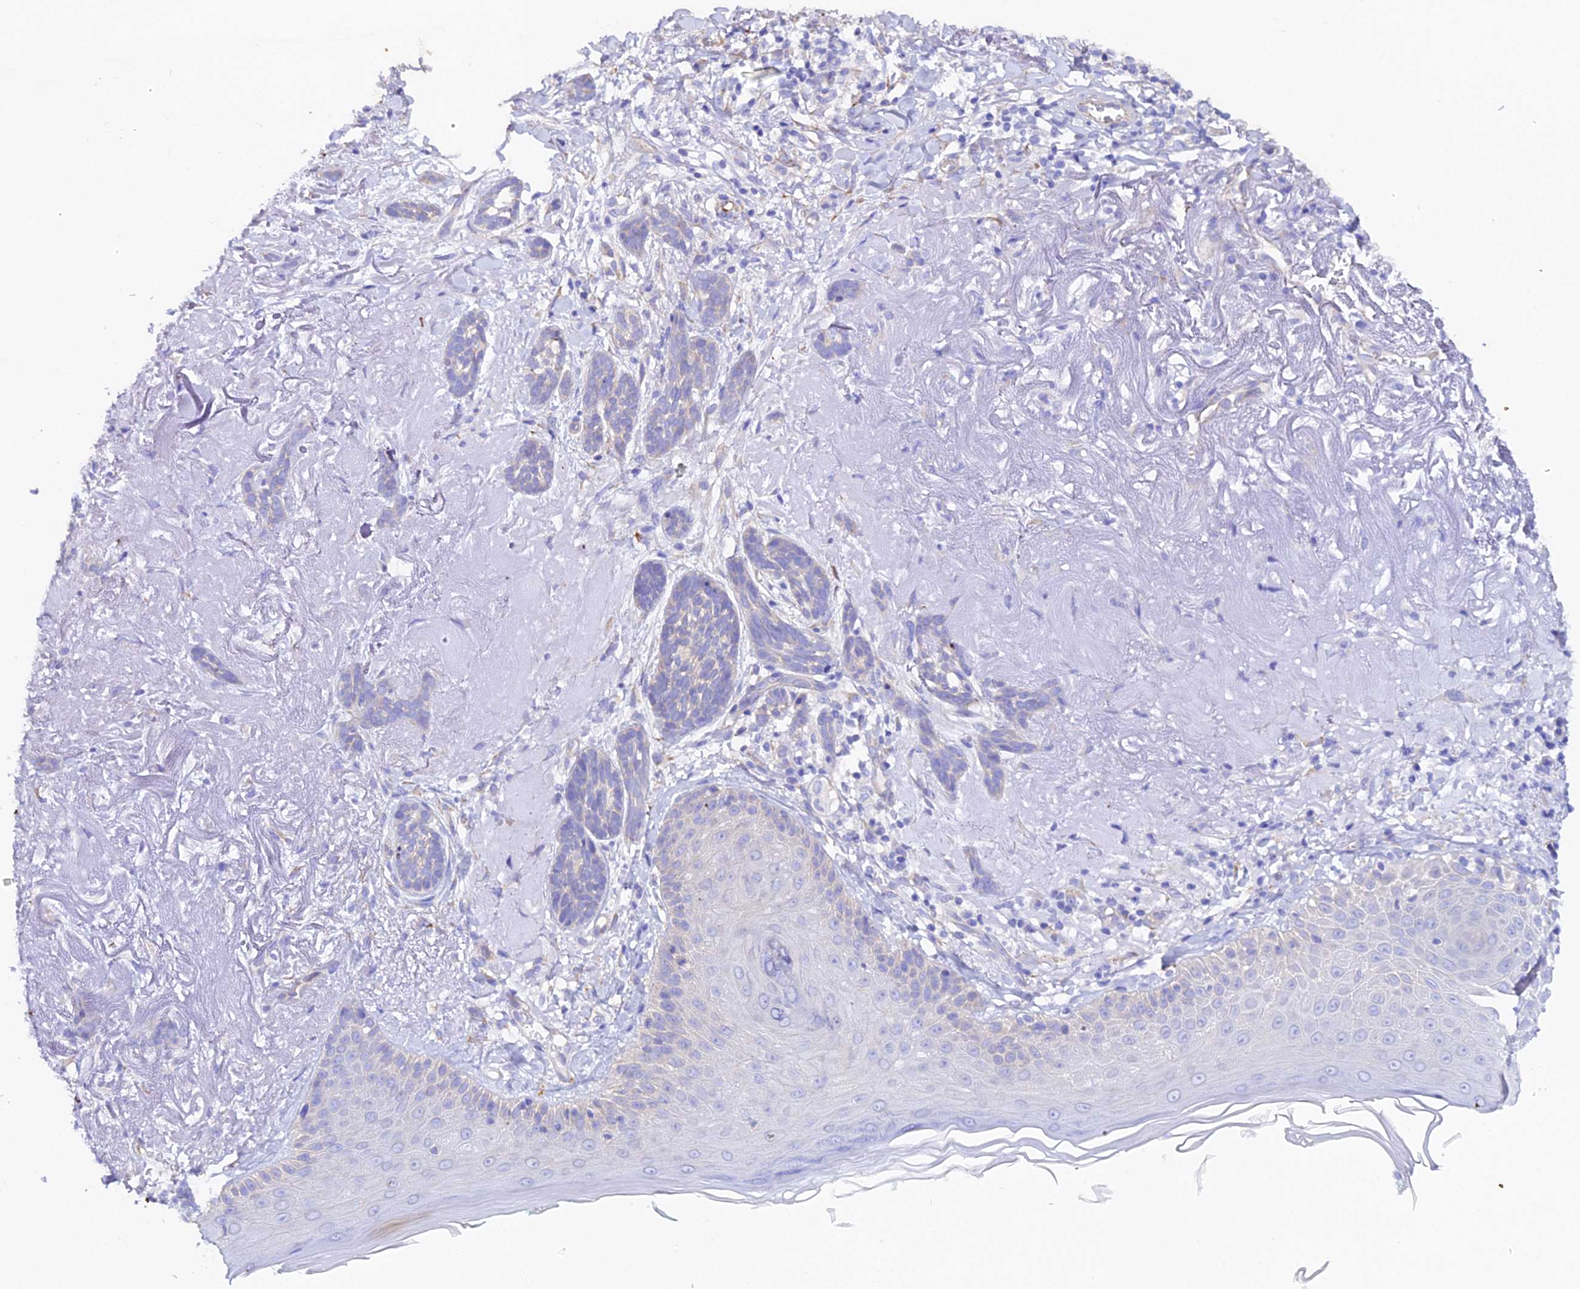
{"staining": {"intensity": "negative", "quantity": "none", "location": "none"}, "tissue": "skin cancer", "cell_type": "Tumor cells", "image_type": "cancer", "snomed": [{"axis": "morphology", "description": "Basal cell carcinoma"}, {"axis": "topography", "description": "Skin"}], "caption": "There is no significant staining in tumor cells of skin cancer (basal cell carcinoma).", "gene": "CFAP45", "patient": {"sex": "male", "age": 71}}